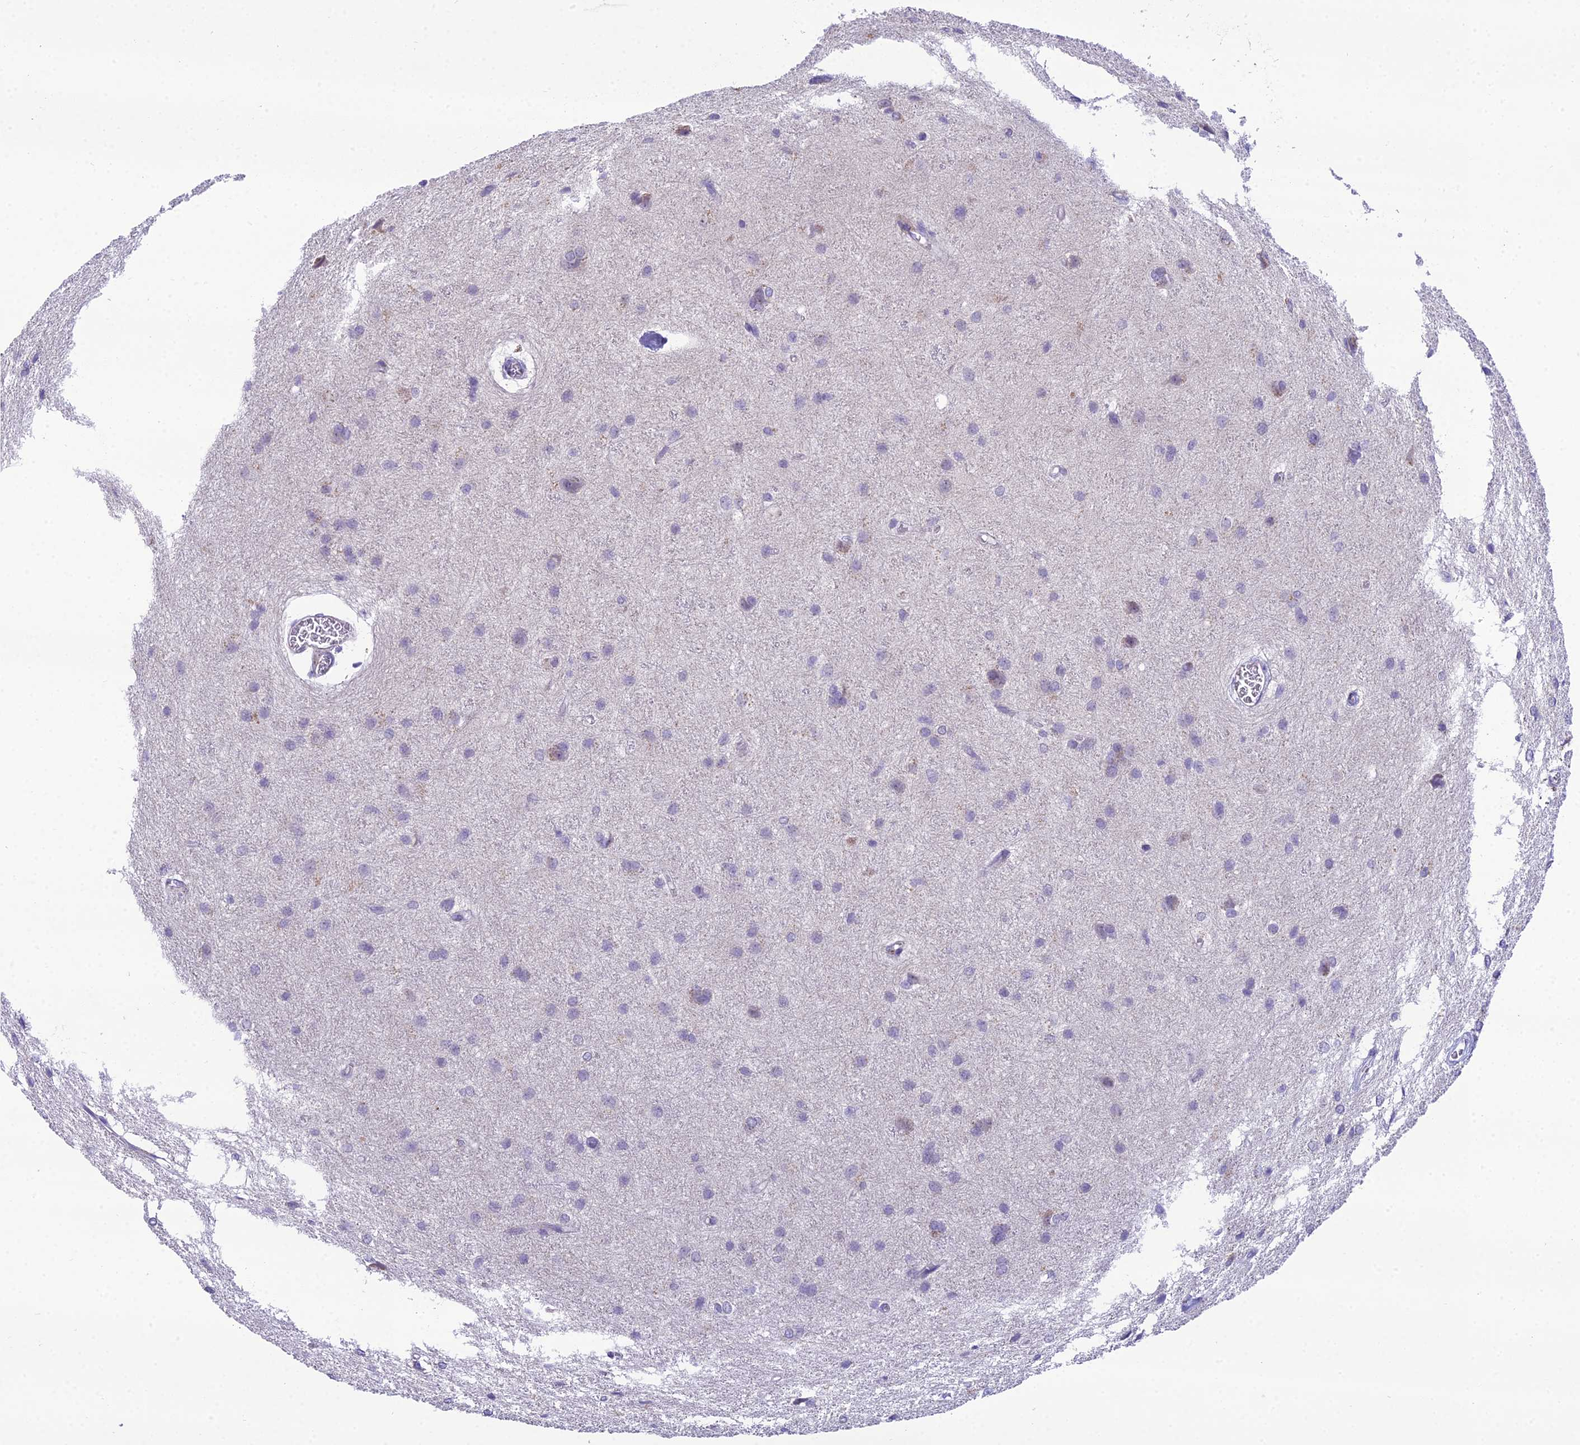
{"staining": {"intensity": "negative", "quantity": "none", "location": "none"}, "tissue": "glioma", "cell_type": "Tumor cells", "image_type": "cancer", "snomed": [{"axis": "morphology", "description": "Glioma, malignant, High grade"}, {"axis": "topography", "description": "Brain"}], "caption": "Tumor cells are negative for protein expression in human high-grade glioma (malignant).", "gene": "MIIP", "patient": {"sex": "female", "age": 50}}